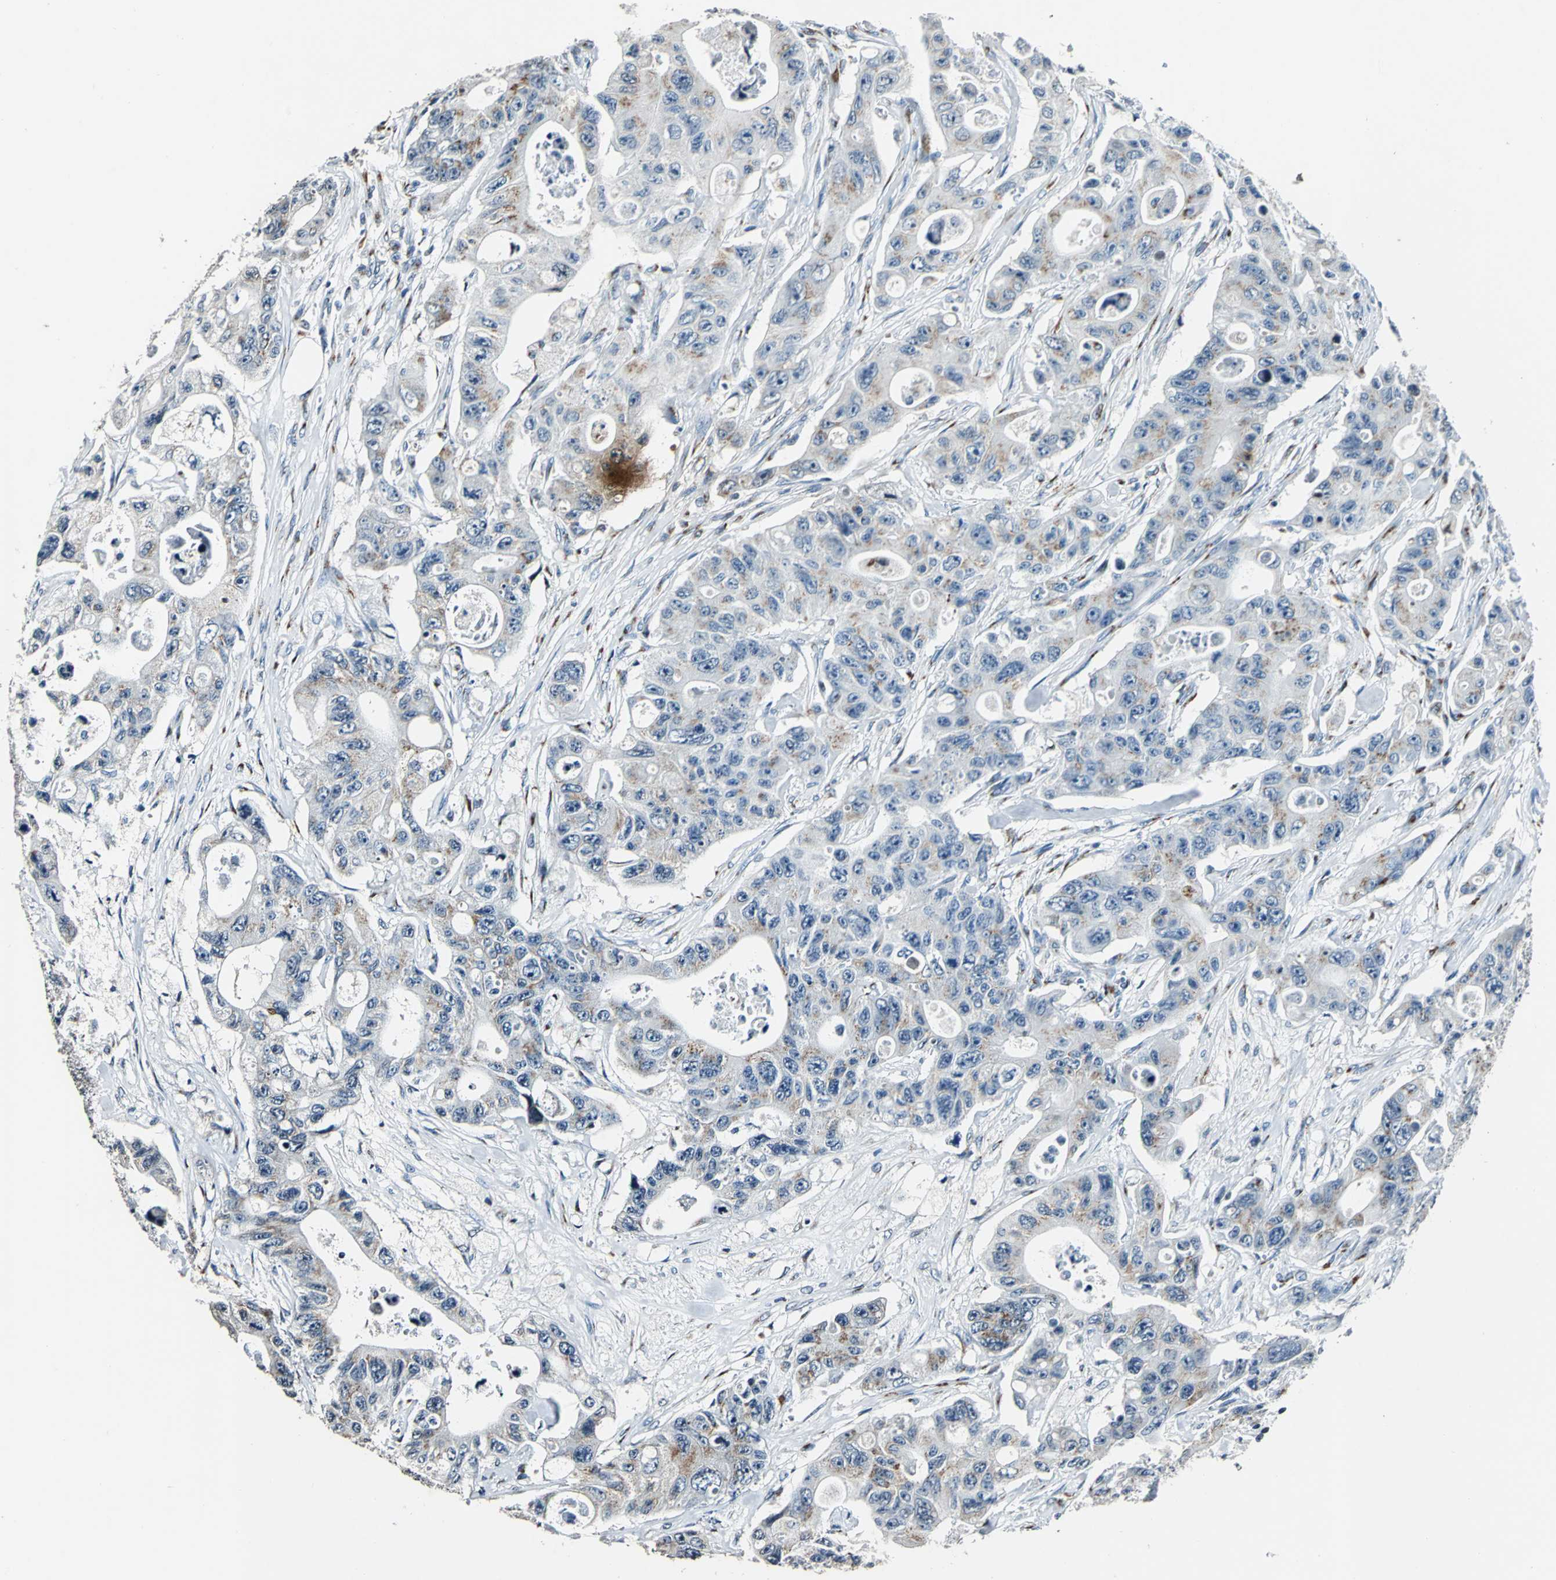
{"staining": {"intensity": "weak", "quantity": "25%-75%", "location": "cytoplasmic/membranous"}, "tissue": "colorectal cancer", "cell_type": "Tumor cells", "image_type": "cancer", "snomed": [{"axis": "morphology", "description": "Adenocarcinoma, NOS"}, {"axis": "topography", "description": "Colon"}], "caption": "Protein staining of colorectal cancer (adenocarcinoma) tissue displays weak cytoplasmic/membranous expression in approximately 25%-75% of tumor cells.", "gene": "TMEM115", "patient": {"sex": "female", "age": 46}}